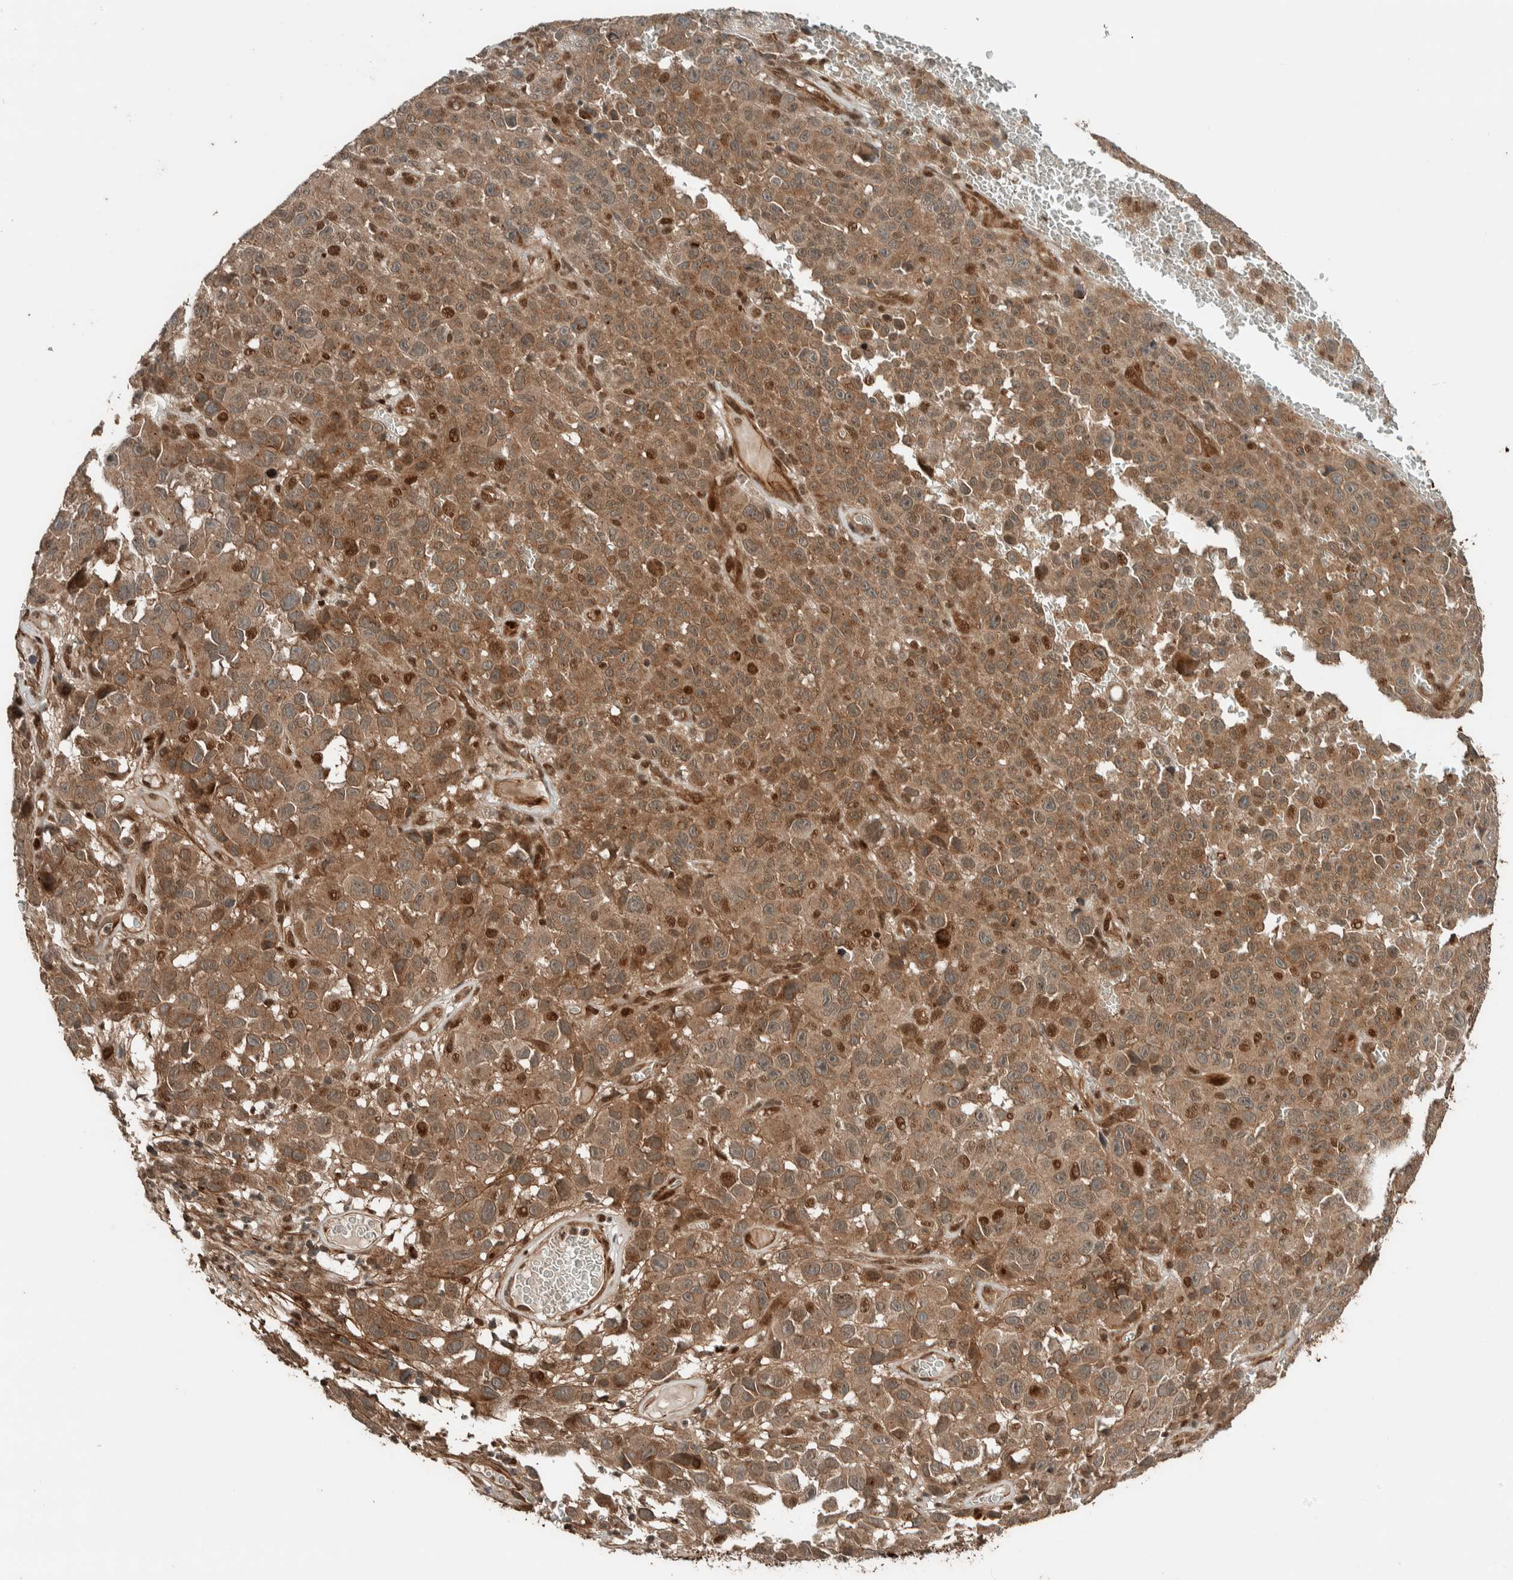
{"staining": {"intensity": "moderate", "quantity": ">75%", "location": "cytoplasmic/membranous,nuclear"}, "tissue": "melanoma", "cell_type": "Tumor cells", "image_type": "cancer", "snomed": [{"axis": "morphology", "description": "Malignant melanoma, NOS"}, {"axis": "topography", "description": "Skin"}], "caption": "There is medium levels of moderate cytoplasmic/membranous and nuclear staining in tumor cells of malignant melanoma, as demonstrated by immunohistochemical staining (brown color).", "gene": "STXBP4", "patient": {"sex": "female", "age": 82}}